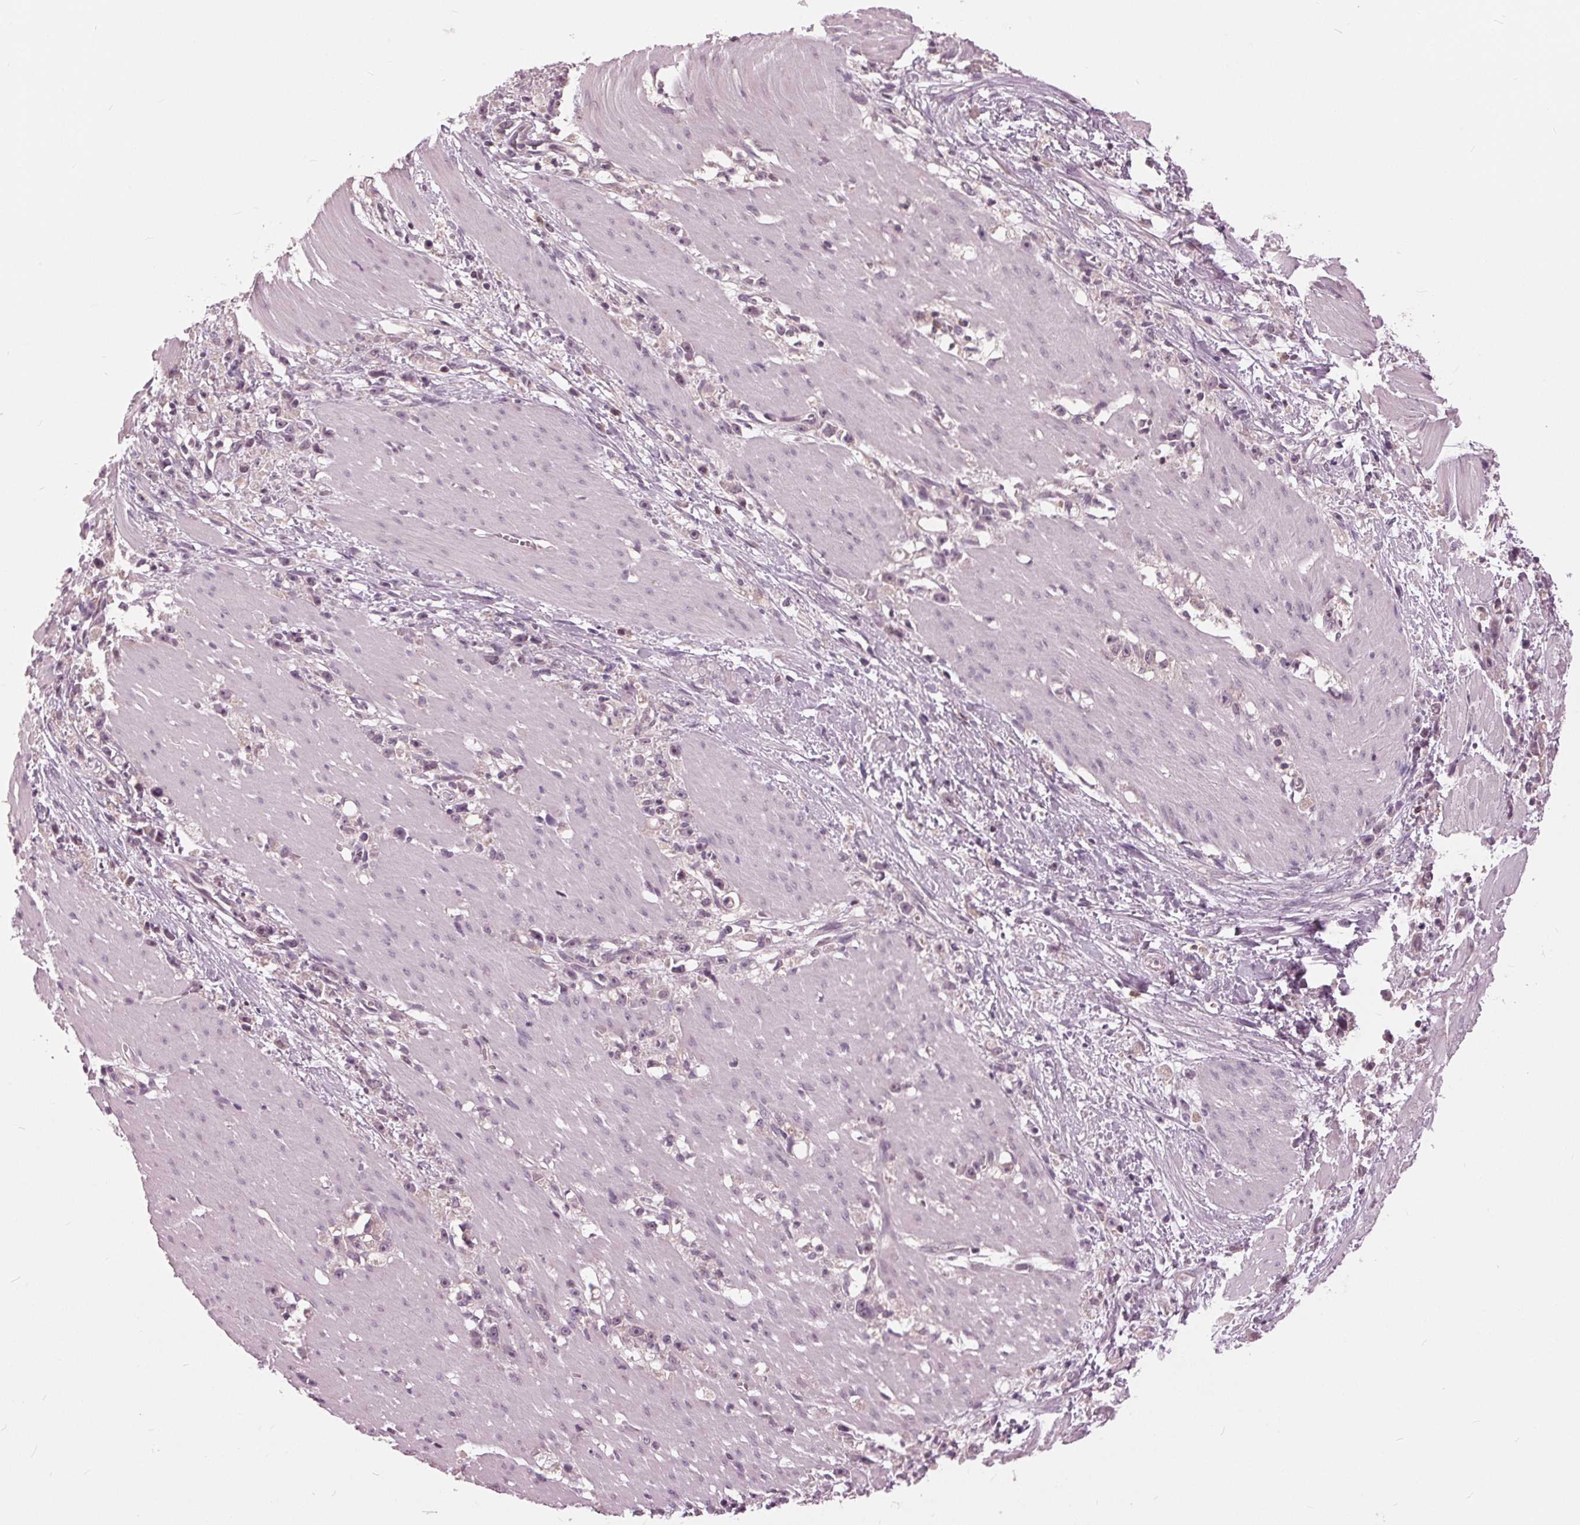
{"staining": {"intensity": "negative", "quantity": "none", "location": "none"}, "tissue": "stomach cancer", "cell_type": "Tumor cells", "image_type": "cancer", "snomed": [{"axis": "morphology", "description": "Adenocarcinoma, NOS"}, {"axis": "topography", "description": "Stomach"}], "caption": "Immunohistochemistry histopathology image of neoplastic tissue: human adenocarcinoma (stomach) stained with DAB shows no significant protein staining in tumor cells.", "gene": "SIGLEC6", "patient": {"sex": "female", "age": 59}}